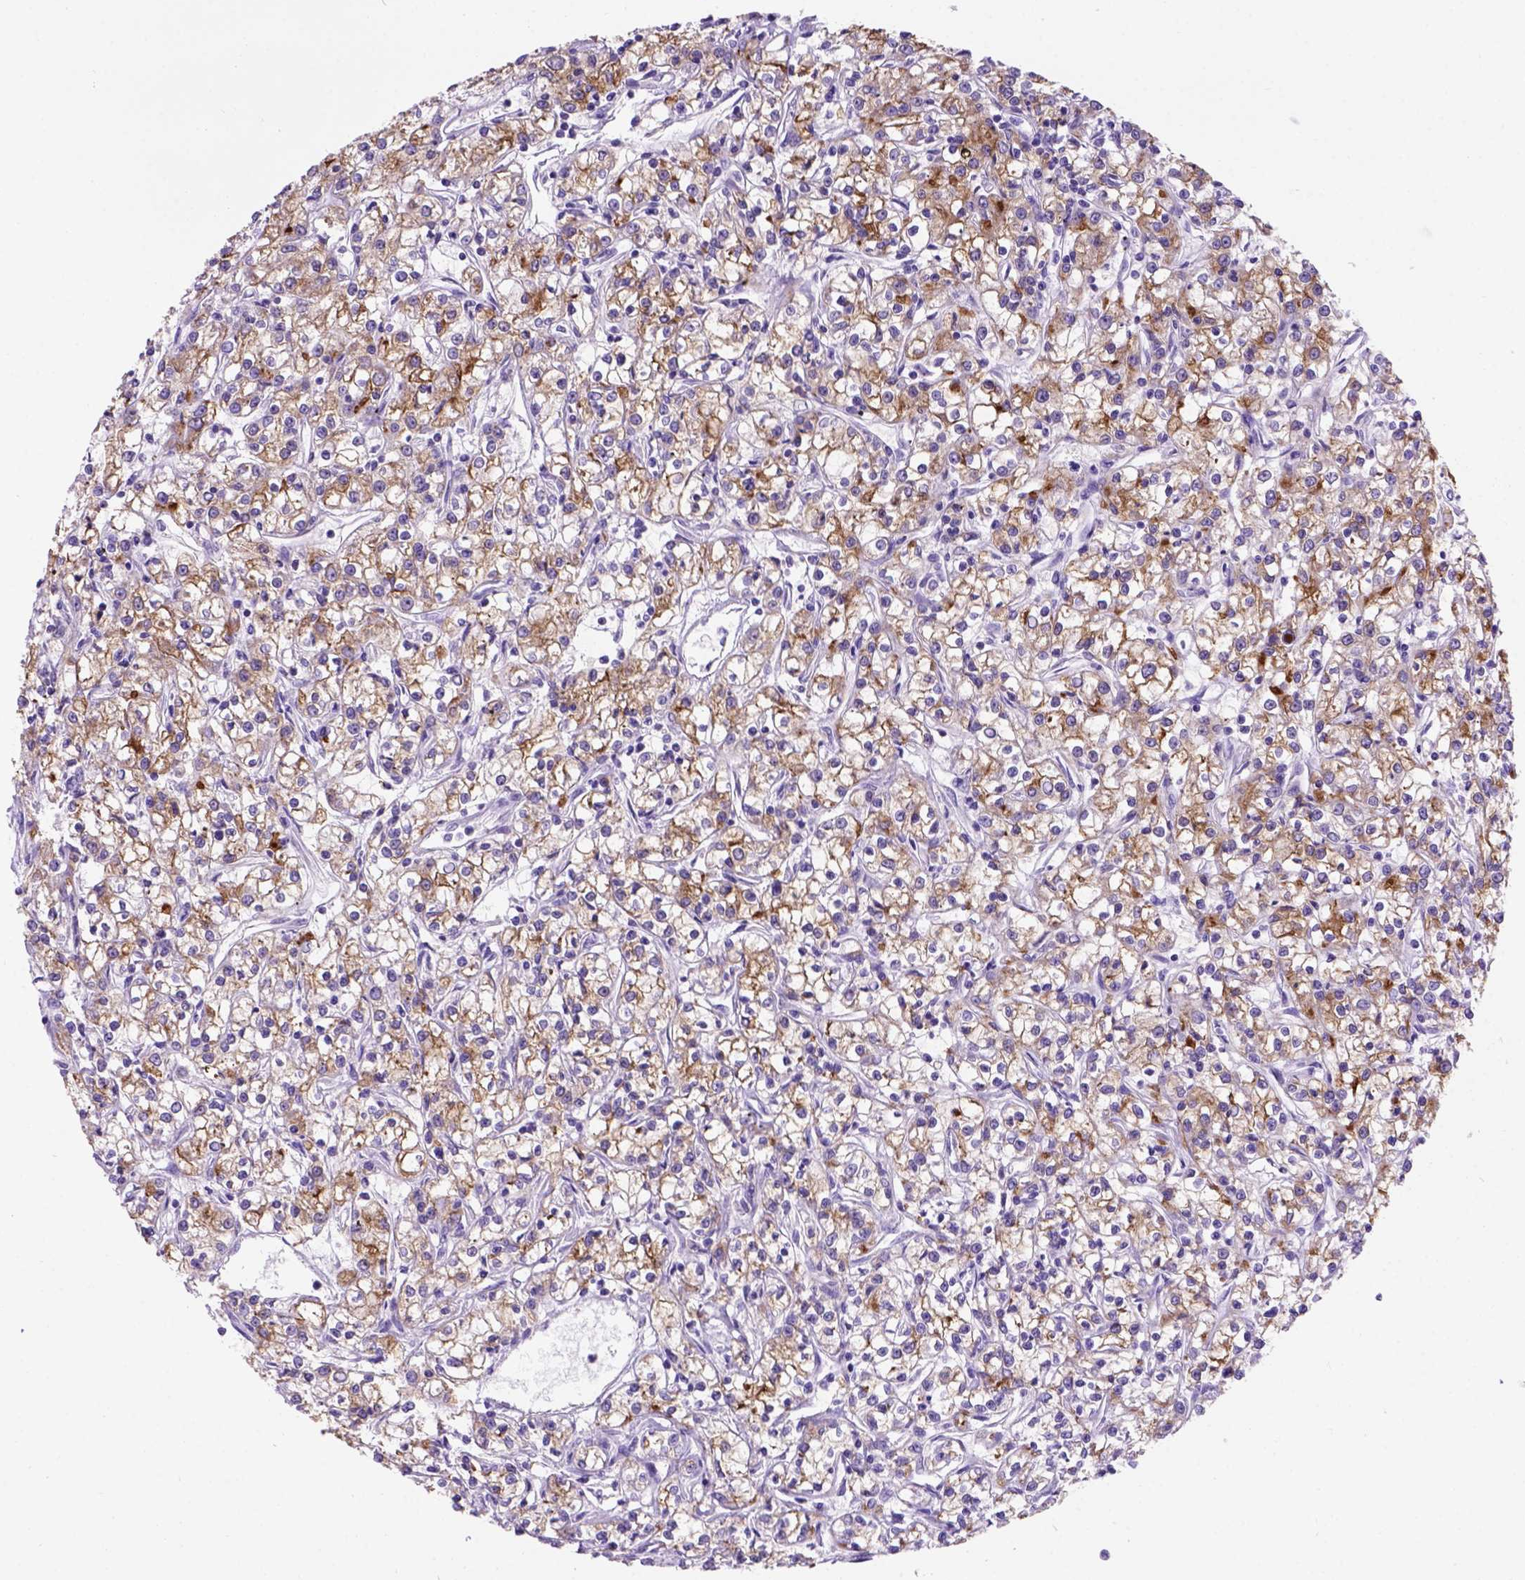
{"staining": {"intensity": "strong", "quantity": ">75%", "location": "cytoplasmic/membranous"}, "tissue": "renal cancer", "cell_type": "Tumor cells", "image_type": "cancer", "snomed": [{"axis": "morphology", "description": "Adenocarcinoma, NOS"}, {"axis": "topography", "description": "Kidney"}], "caption": "Brown immunohistochemical staining in renal cancer reveals strong cytoplasmic/membranous expression in approximately >75% of tumor cells.", "gene": "L2HGDH", "patient": {"sex": "female", "age": 59}}